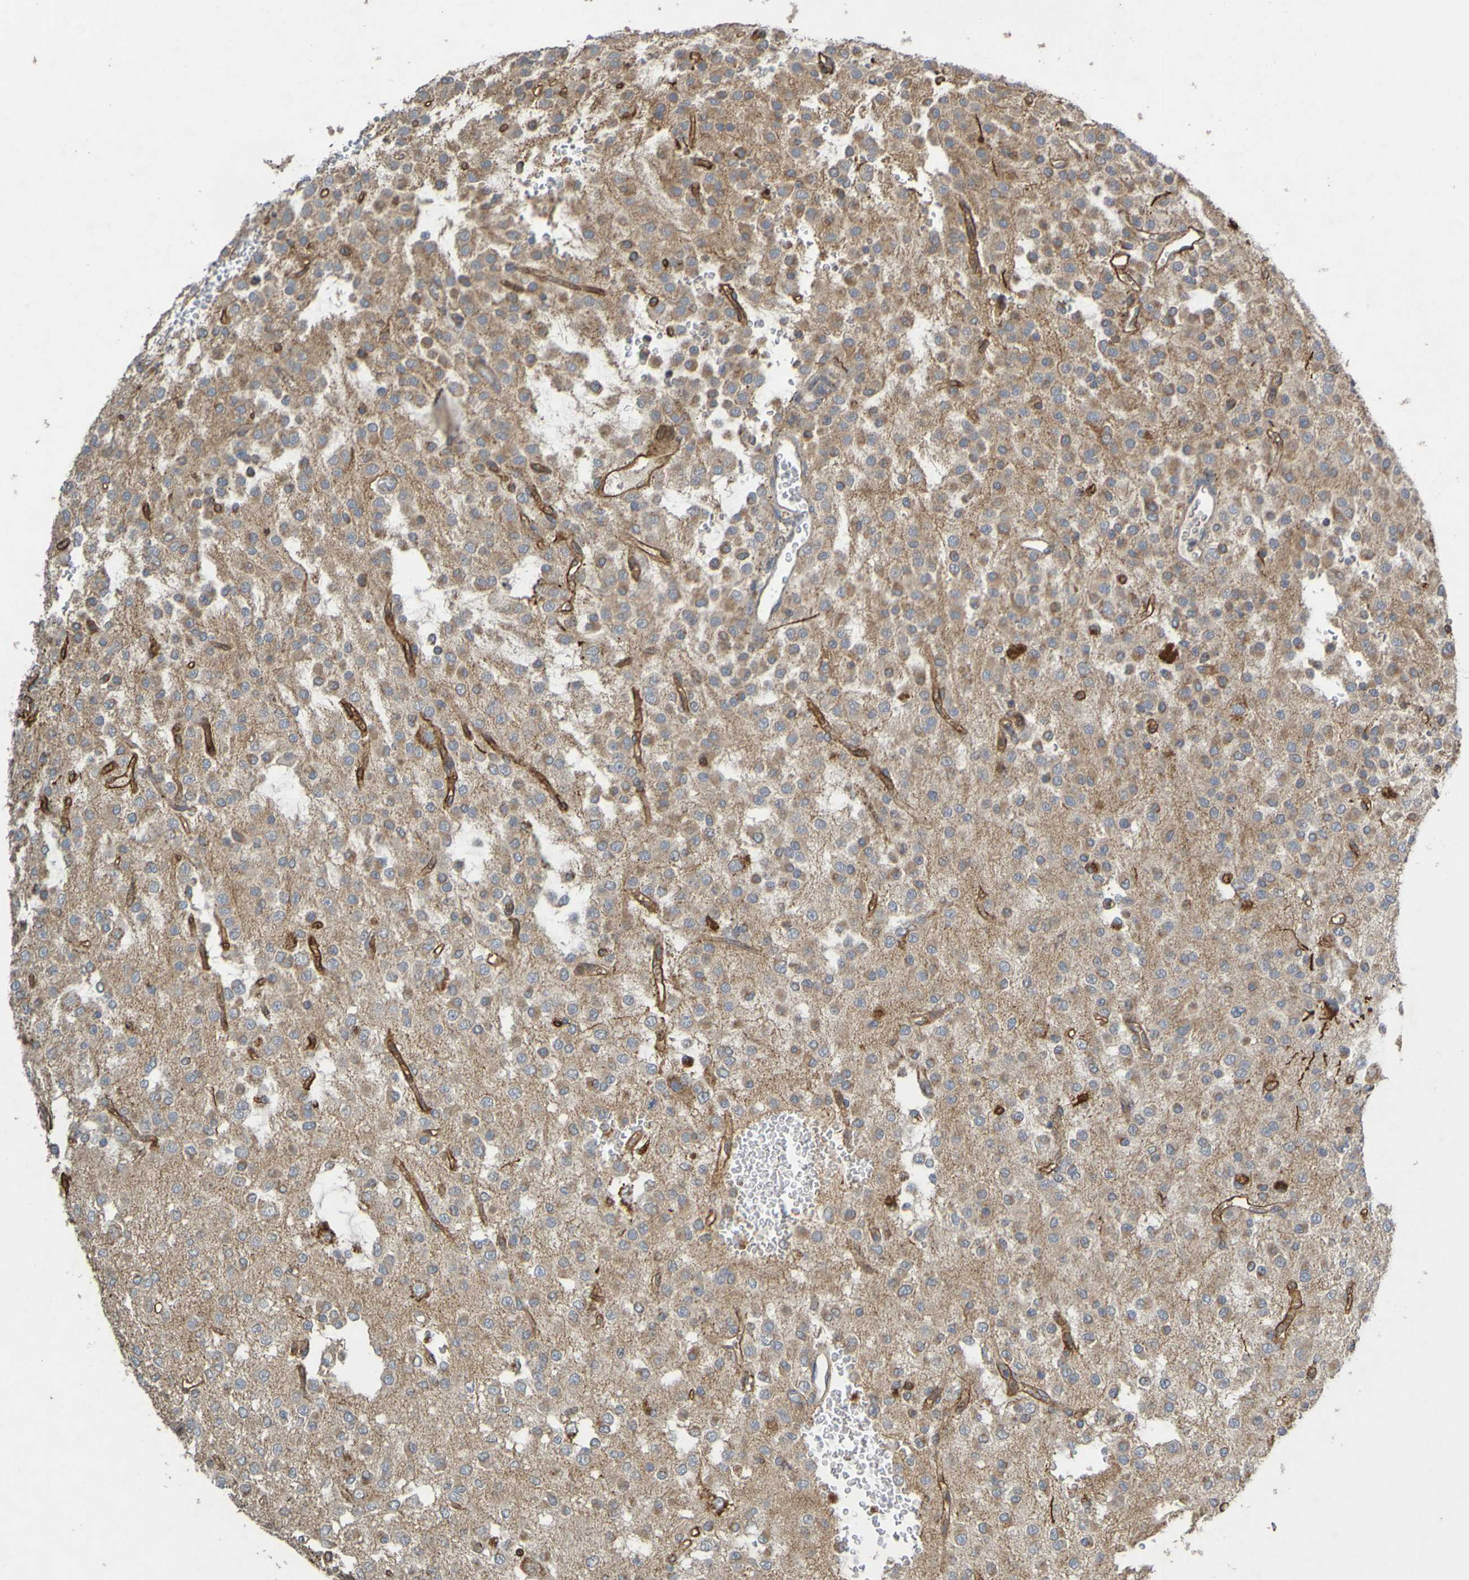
{"staining": {"intensity": "moderate", "quantity": "25%-75%", "location": "cytoplasmic/membranous"}, "tissue": "glioma", "cell_type": "Tumor cells", "image_type": "cancer", "snomed": [{"axis": "morphology", "description": "Glioma, malignant, Low grade"}, {"axis": "topography", "description": "Brain"}], "caption": "Glioma was stained to show a protein in brown. There is medium levels of moderate cytoplasmic/membranous positivity in approximately 25%-75% of tumor cells.", "gene": "B3GAT2", "patient": {"sex": "male", "age": 38}}